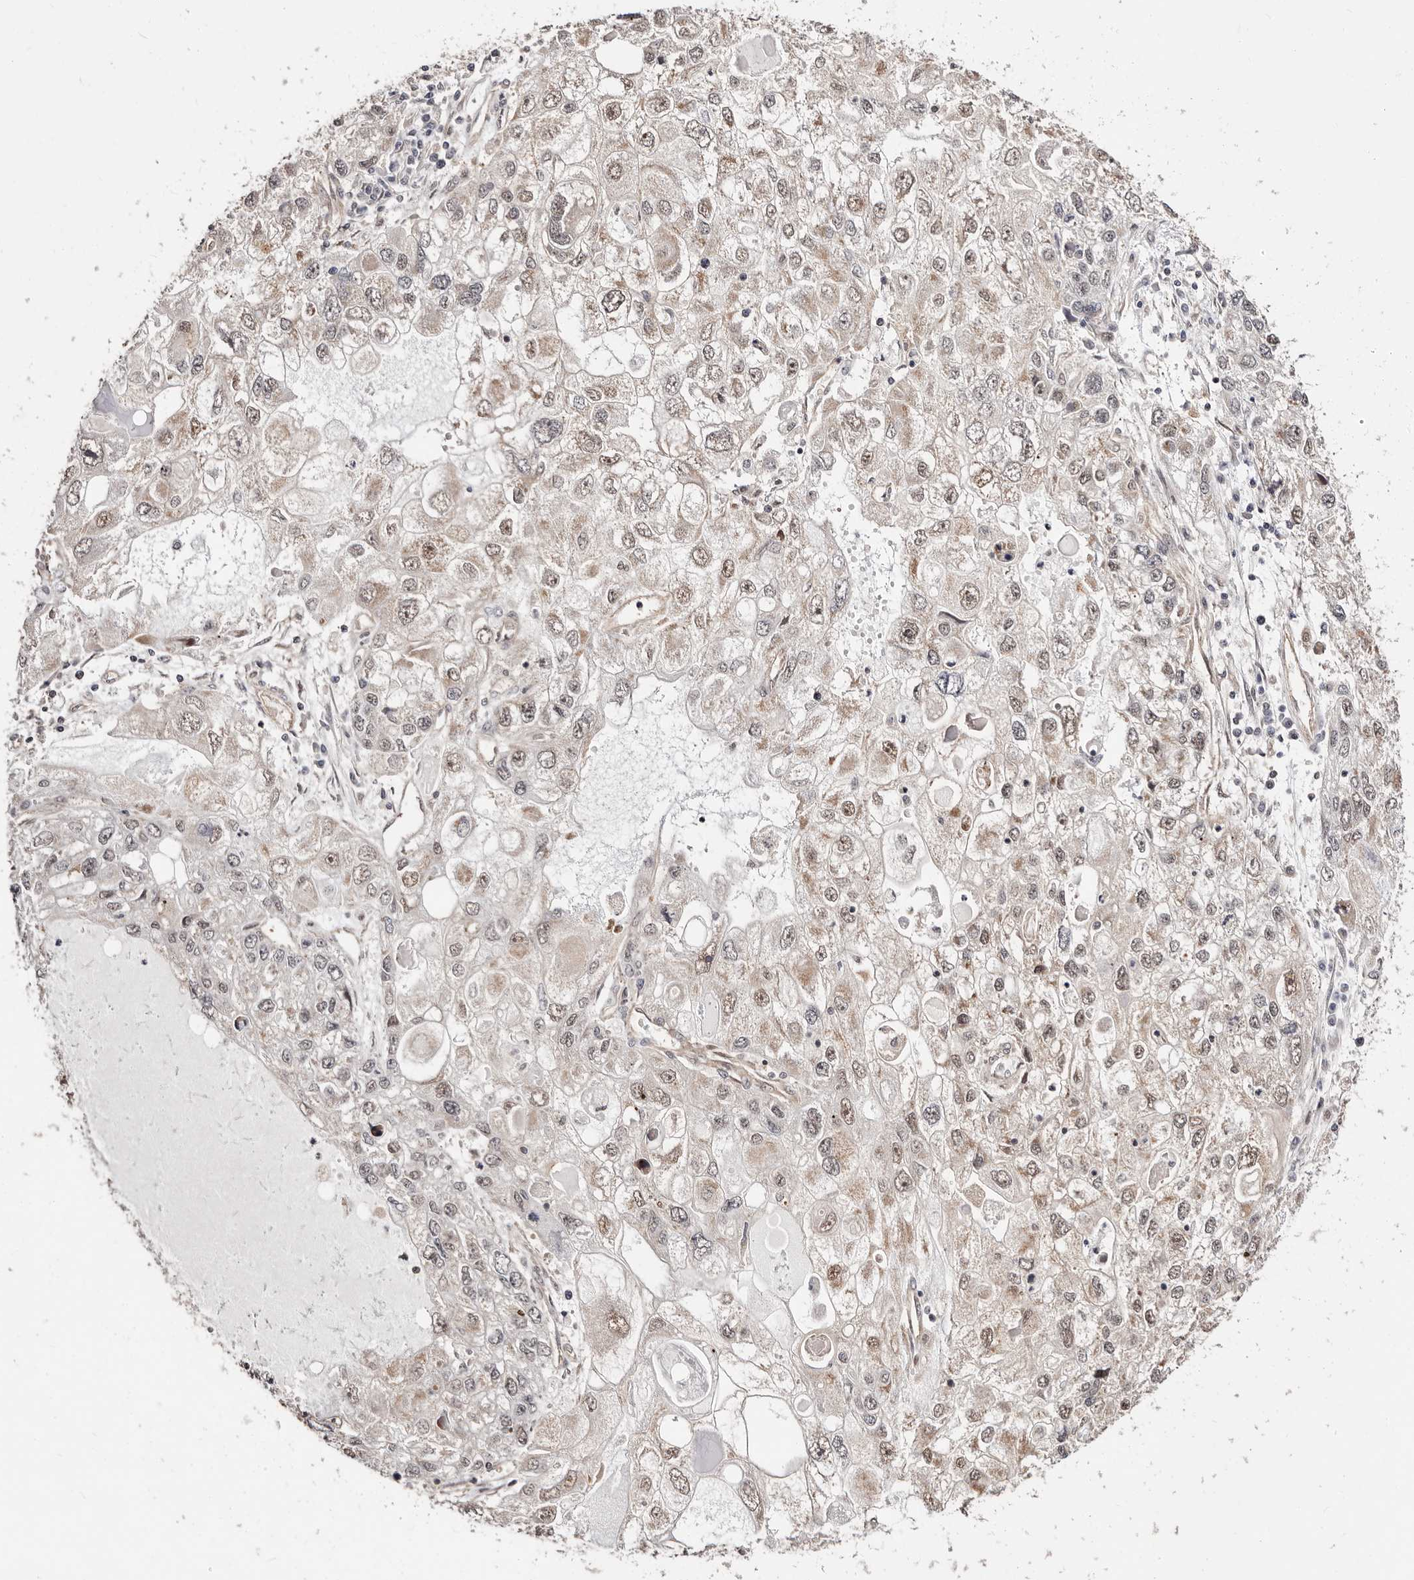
{"staining": {"intensity": "weak", "quantity": "<25%", "location": "nuclear"}, "tissue": "endometrial cancer", "cell_type": "Tumor cells", "image_type": "cancer", "snomed": [{"axis": "morphology", "description": "Adenocarcinoma, NOS"}, {"axis": "topography", "description": "Endometrium"}], "caption": "The immunohistochemistry (IHC) image has no significant positivity in tumor cells of adenocarcinoma (endometrial) tissue.", "gene": "CTNNBL1", "patient": {"sex": "female", "age": 49}}